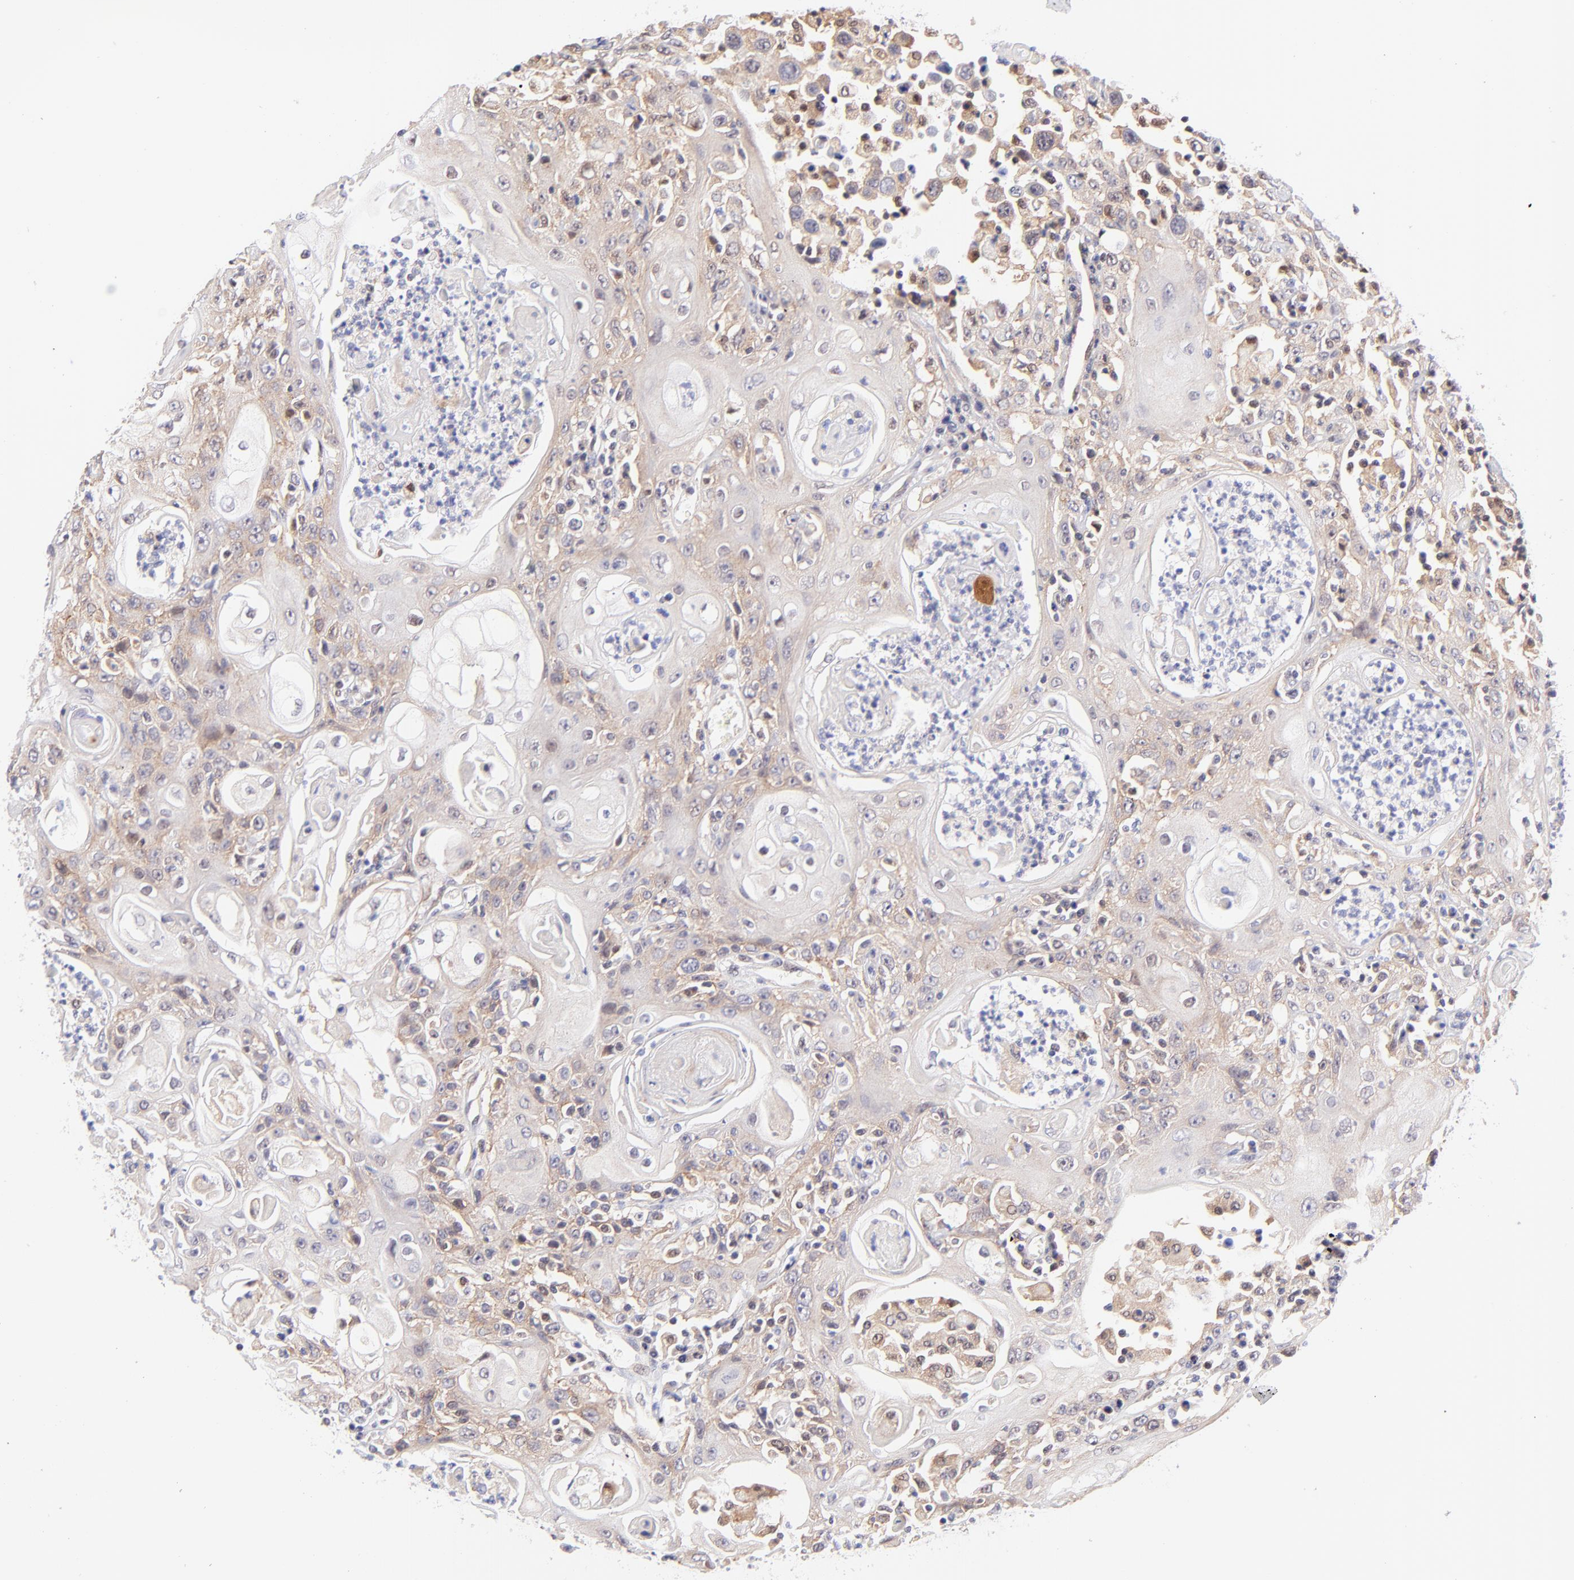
{"staining": {"intensity": "weak", "quantity": "25%-75%", "location": "cytoplasmic/membranous"}, "tissue": "head and neck cancer", "cell_type": "Tumor cells", "image_type": "cancer", "snomed": [{"axis": "morphology", "description": "Squamous cell carcinoma, NOS"}, {"axis": "topography", "description": "Oral tissue"}, {"axis": "topography", "description": "Head-Neck"}], "caption": "Immunohistochemical staining of human head and neck cancer demonstrates low levels of weak cytoplasmic/membranous protein positivity in approximately 25%-75% of tumor cells.", "gene": "PBDC1", "patient": {"sex": "female", "age": 76}}